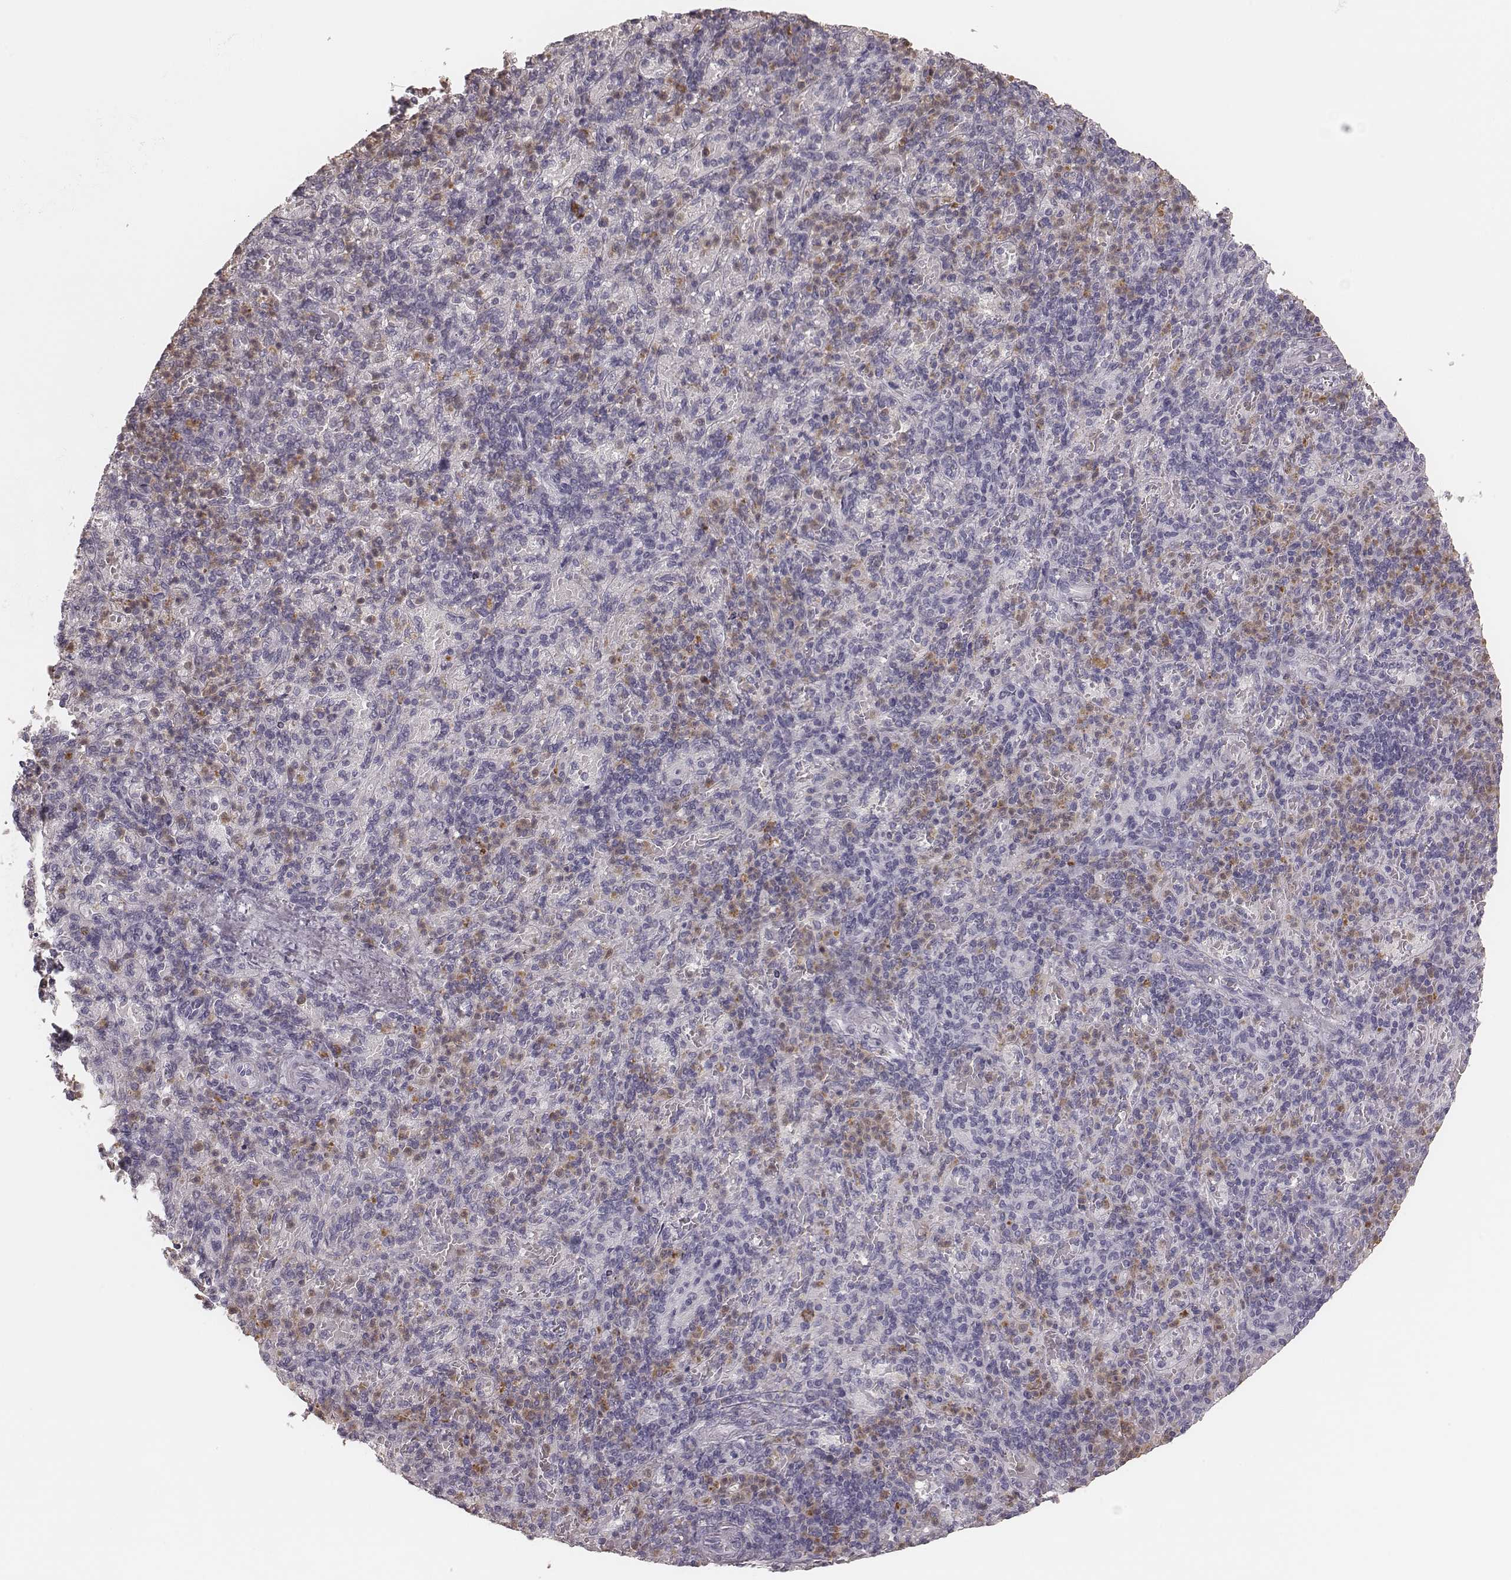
{"staining": {"intensity": "negative", "quantity": "none", "location": "none"}, "tissue": "spleen", "cell_type": "Cells in red pulp", "image_type": "normal", "snomed": [{"axis": "morphology", "description": "Normal tissue, NOS"}, {"axis": "topography", "description": "Spleen"}], "caption": "An image of human spleen is negative for staining in cells in red pulp. (DAB (3,3'-diaminobenzidine) IHC with hematoxylin counter stain).", "gene": "ELANE", "patient": {"sex": "female", "age": 74}}